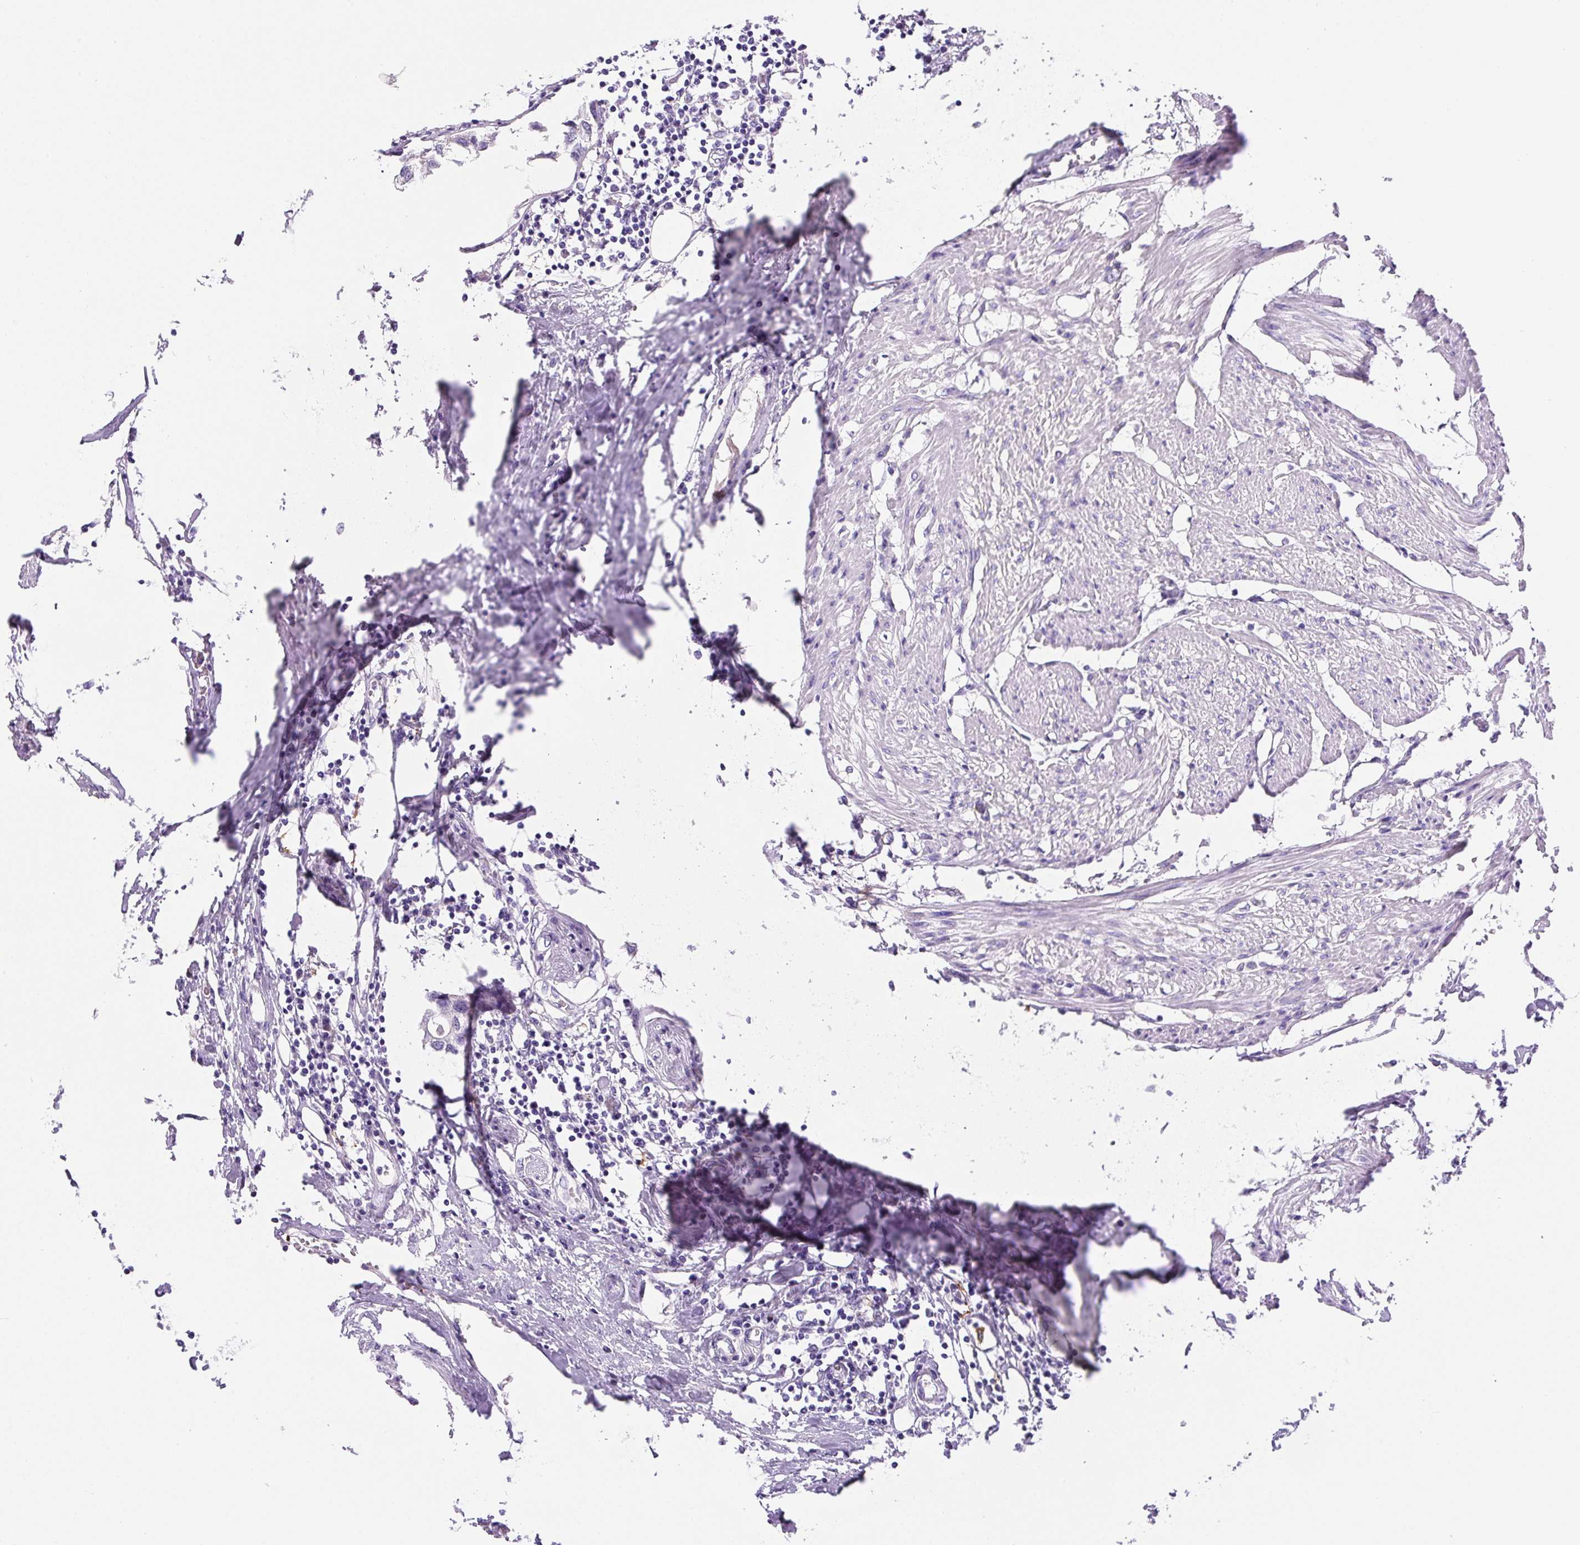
{"staining": {"intensity": "negative", "quantity": "none", "location": "none"}, "tissue": "urothelial cancer", "cell_type": "Tumor cells", "image_type": "cancer", "snomed": [{"axis": "morphology", "description": "Urothelial carcinoma, High grade"}, {"axis": "topography", "description": "Urinary bladder"}], "caption": "DAB immunohistochemical staining of human high-grade urothelial carcinoma displays no significant positivity in tumor cells.", "gene": "ASB4", "patient": {"sex": "male", "age": 64}}